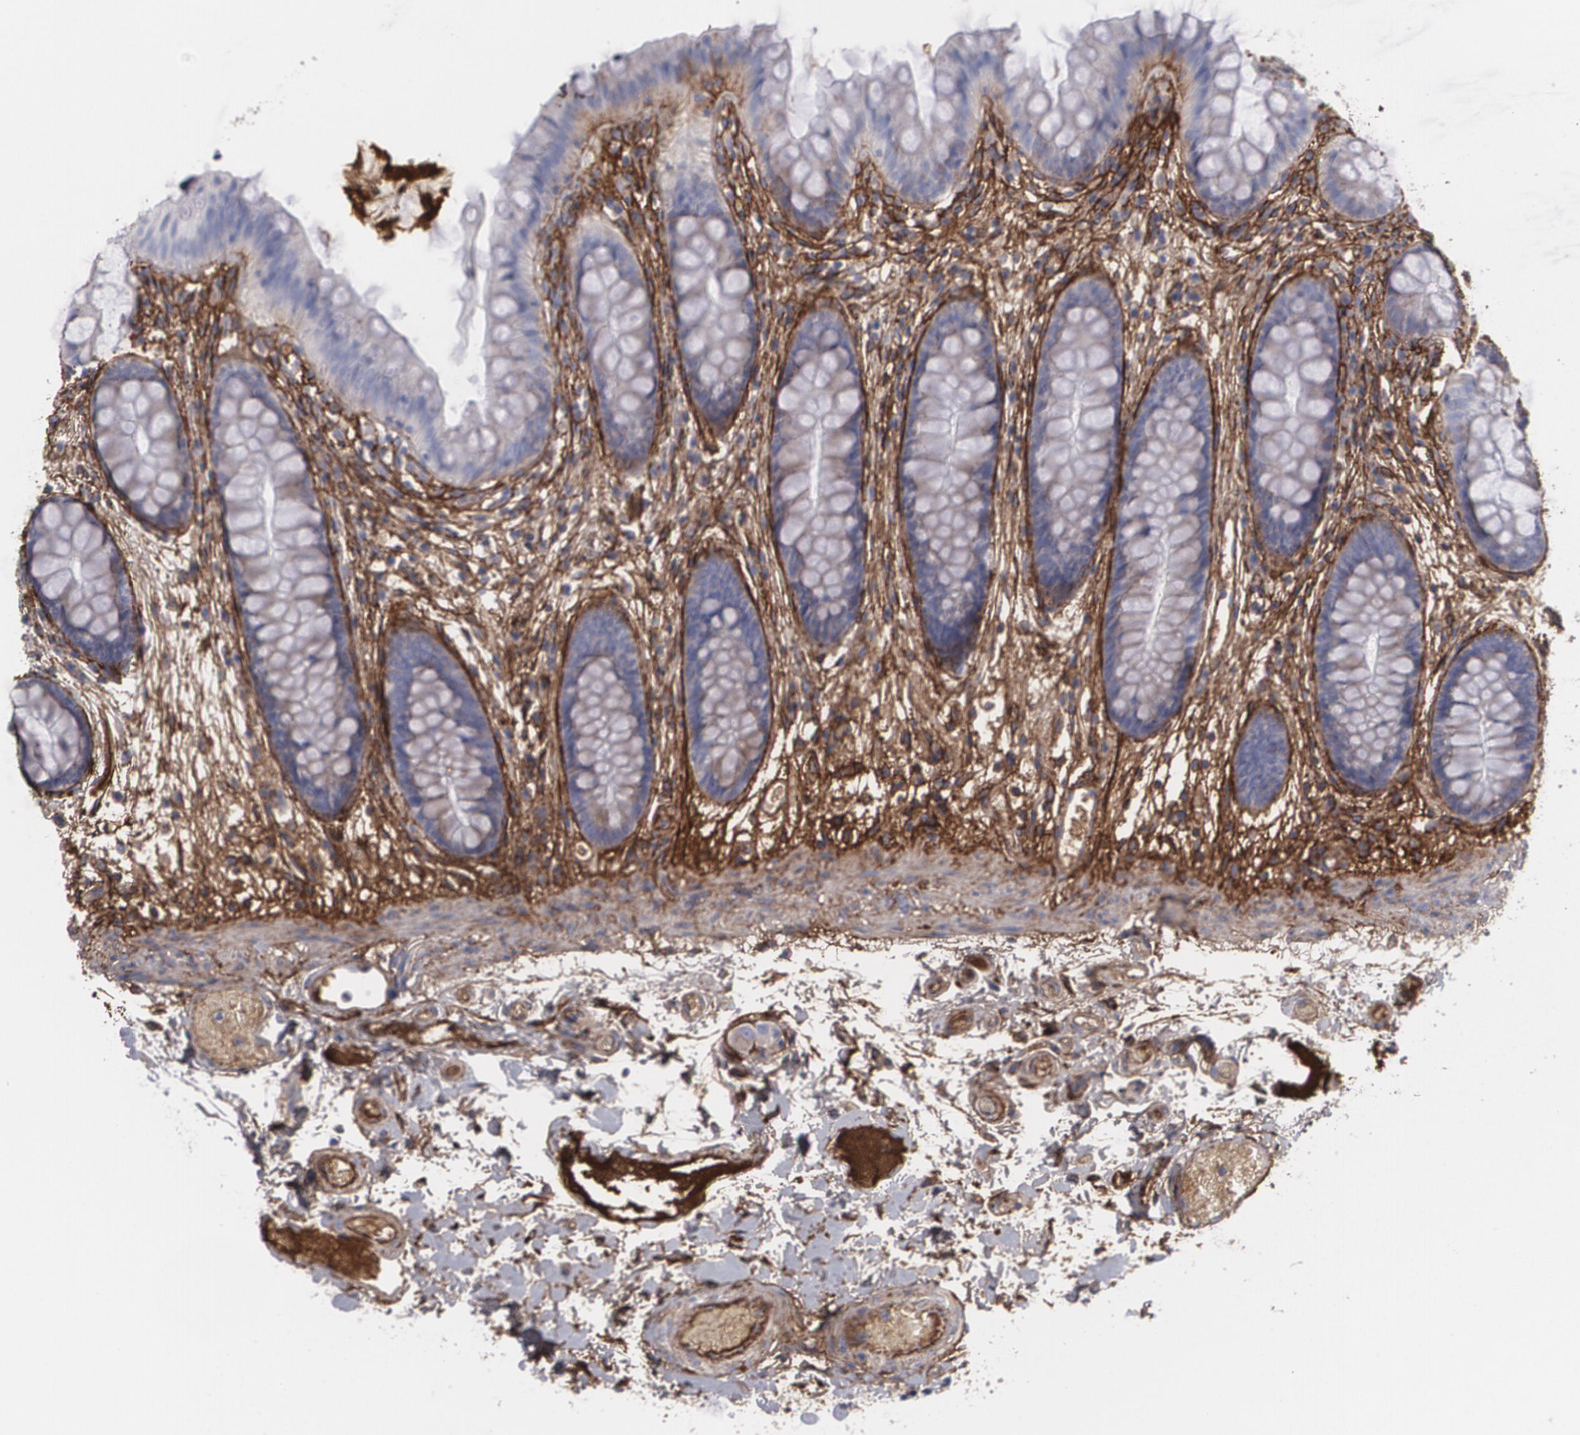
{"staining": {"intensity": "moderate", "quantity": ">75%", "location": "cytoplasmic/membranous"}, "tissue": "colon", "cell_type": "Endothelial cells", "image_type": "normal", "snomed": [{"axis": "morphology", "description": "Normal tissue, NOS"}, {"axis": "topography", "description": "Smooth muscle"}, {"axis": "topography", "description": "Colon"}], "caption": "Protein staining by immunohistochemistry demonstrates moderate cytoplasmic/membranous positivity in about >75% of endothelial cells in unremarkable colon. (Brightfield microscopy of DAB IHC at high magnification).", "gene": "FBLN1", "patient": {"sex": "male", "age": 67}}